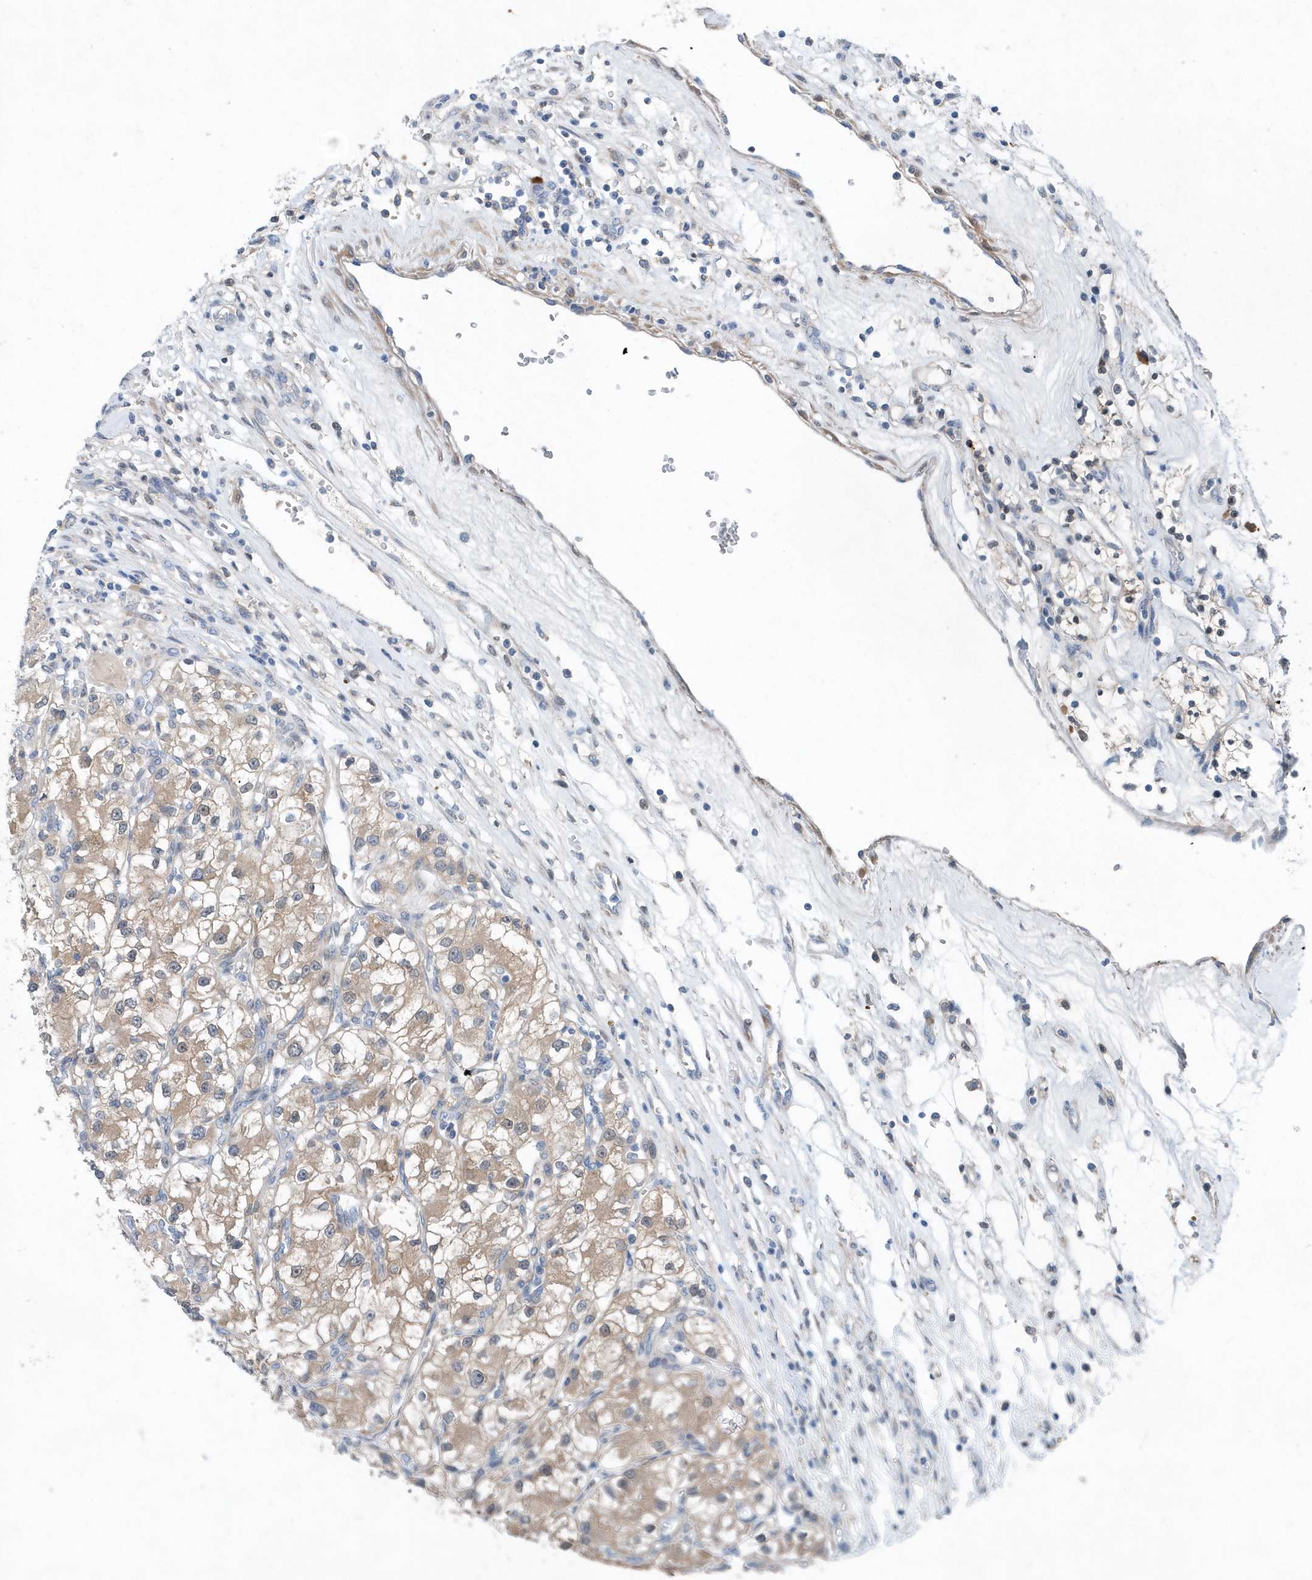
{"staining": {"intensity": "weak", "quantity": ">75%", "location": "cytoplasmic/membranous"}, "tissue": "renal cancer", "cell_type": "Tumor cells", "image_type": "cancer", "snomed": [{"axis": "morphology", "description": "Adenocarcinoma, NOS"}, {"axis": "topography", "description": "Kidney"}], "caption": "Immunohistochemistry (IHC) photomicrograph of human adenocarcinoma (renal) stained for a protein (brown), which shows low levels of weak cytoplasmic/membranous staining in approximately >75% of tumor cells.", "gene": "PFN2", "patient": {"sex": "female", "age": 57}}